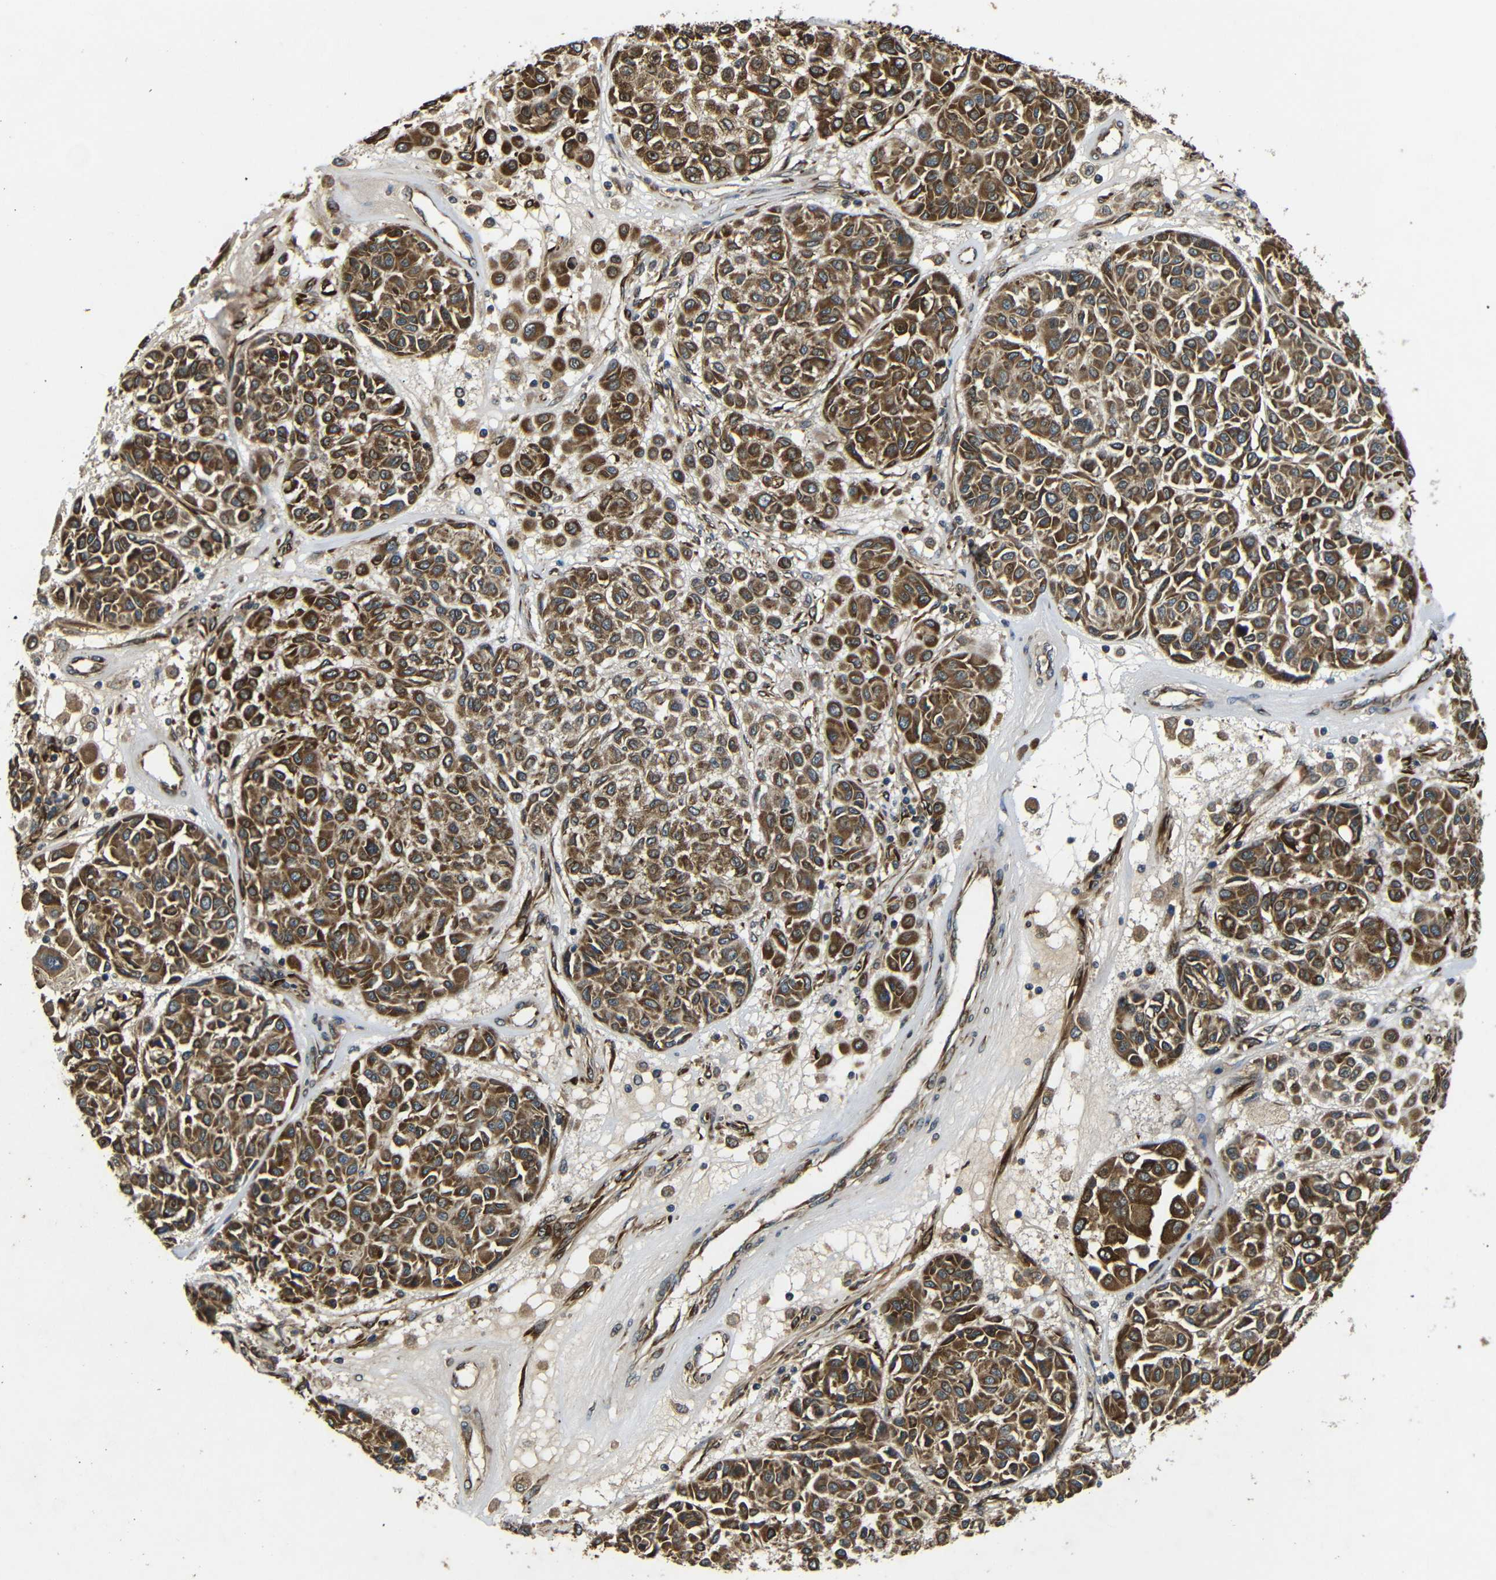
{"staining": {"intensity": "strong", "quantity": ">75%", "location": "cytoplasmic/membranous"}, "tissue": "melanoma", "cell_type": "Tumor cells", "image_type": "cancer", "snomed": [{"axis": "morphology", "description": "Malignant melanoma, Metastatic site"}, {"axis": "topography", "description": "Soft tissue"}], "caption": "Malignant melanoma (metastatic site) stained for a protein (brown) shows strong cytoplasmic/membranous positive expression in about >75% of tumor cells.", "gene": "TRPC1", "patient": {"sex": "male", "age": 41}}